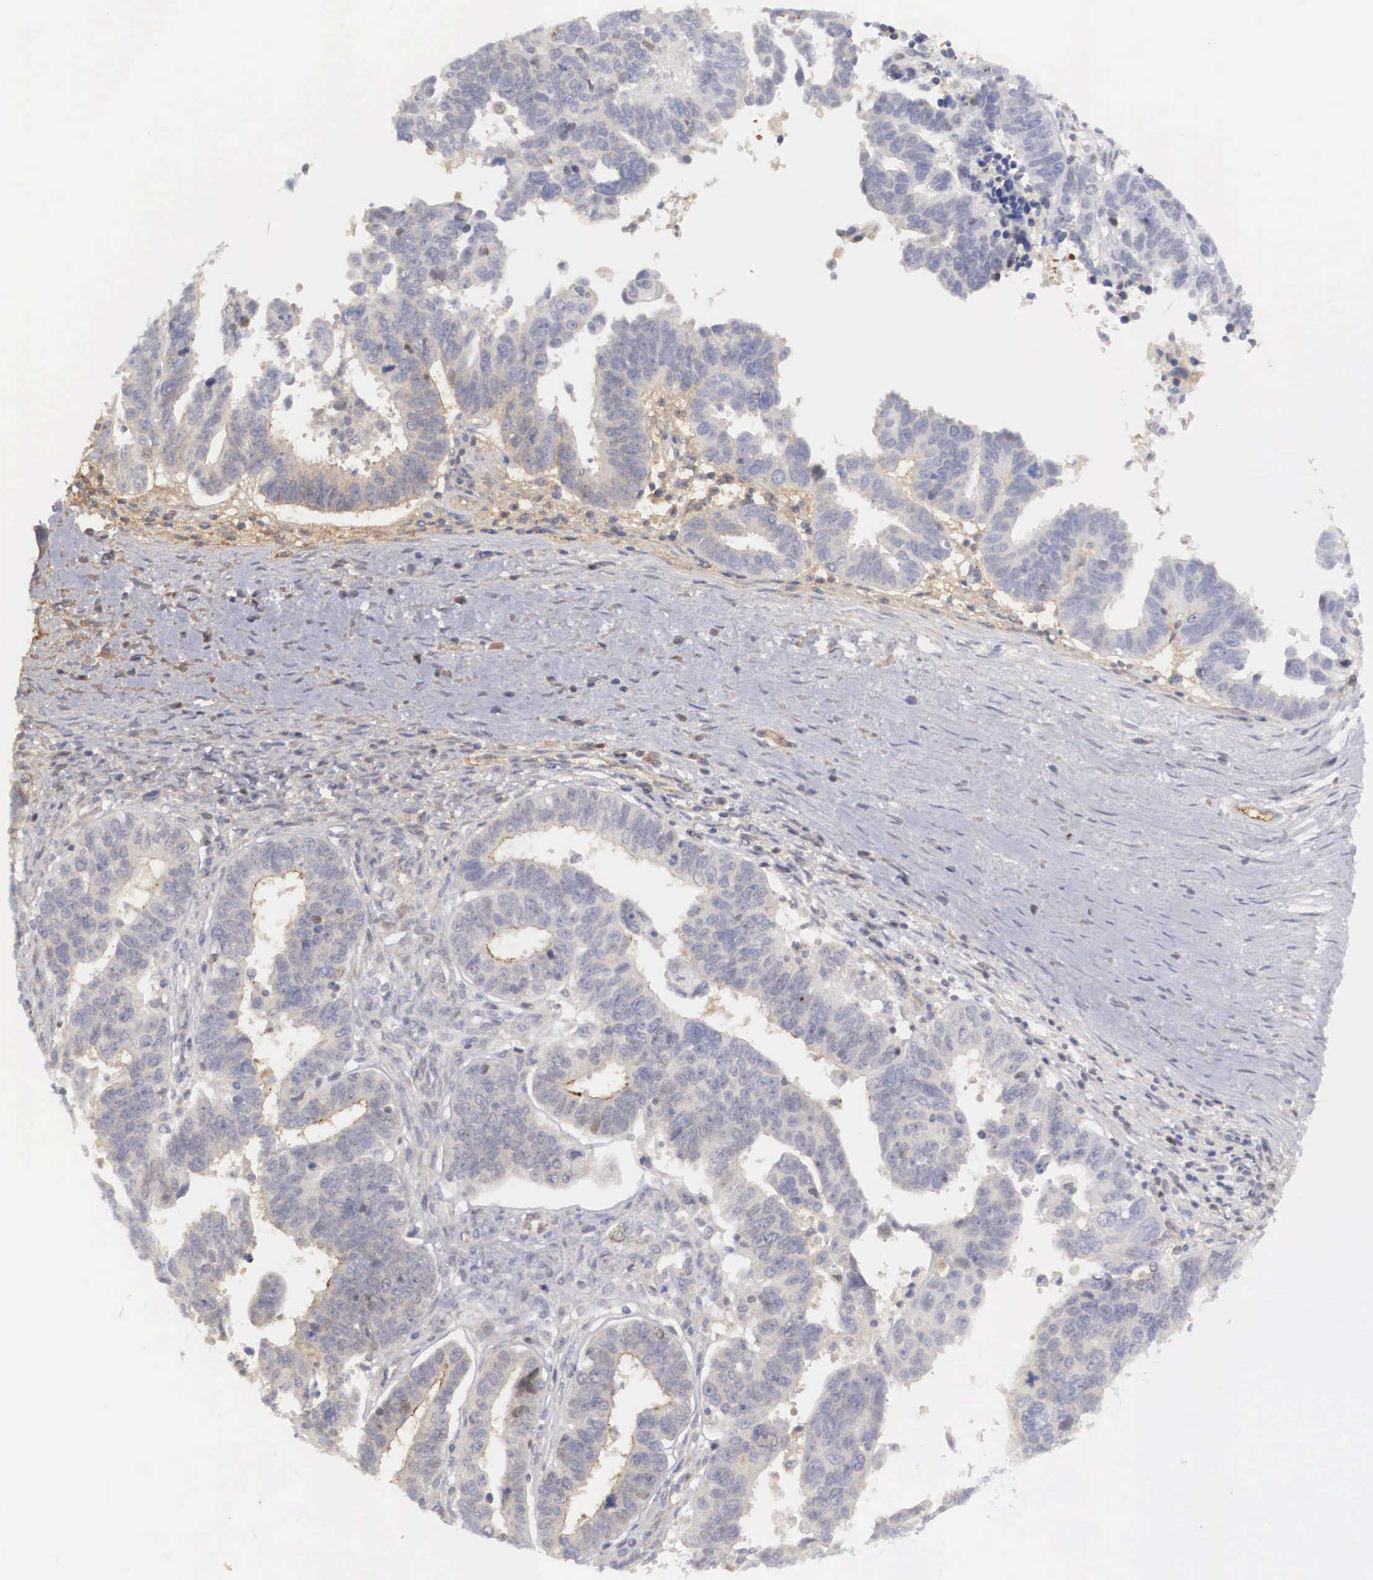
{"staining": {"intensity": "weak", "quantity": "<25%", "location": "cytoplasmic/membranous"}, "tissue": "ovarian cancer", "cell_type": "Tumor cells", "image_type": "cancer", "snomed": [{"axis": "morphology", "description": "Carcinoma, endometroid"}, {"axis": "morphology", "description": "Cystadenocarcinoma, serous, NOS"}, {"axis": "topography", "description": "Ovary"}], "caption": "High power microscopy histopathology image of an IHC photomicrograph of endometroid carcinoma (ovarian), revealing no significant positivity in tumor cells.", "gene": "RBPJ", "patient": {"sex": "female", "age": 45}}